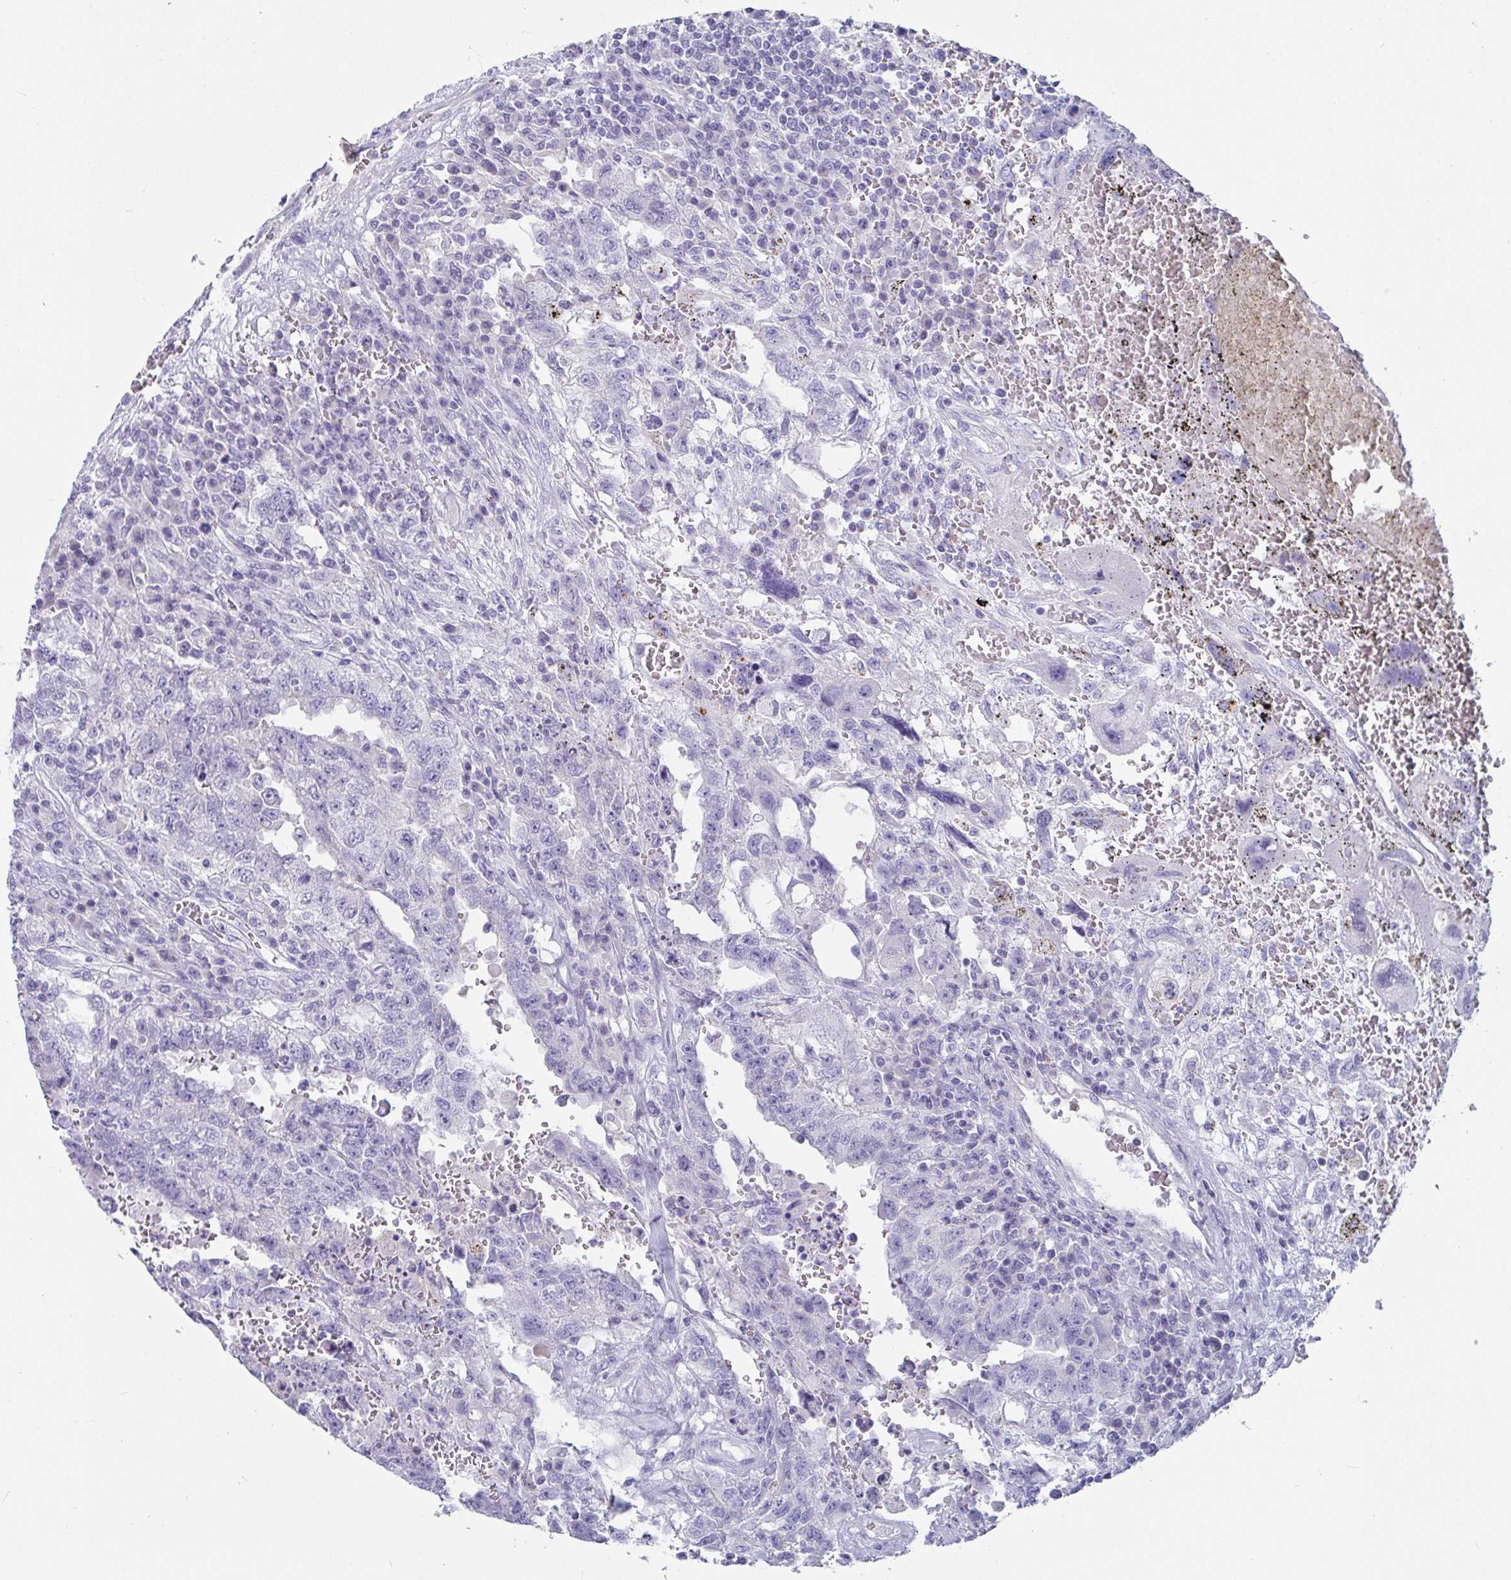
{"staining": {"intensity": "negative", "quantity": "none", "location": "none"}, "tissue": "testis cancer", "cell_type": "Tumor cells", "image_type": "cancer", "snomed": [{"axis": "morphology", "description": "Carcinoma, Embryonal, NOS"}, {"axis": "topography", "description": "Testis"}], "caption": "Testis cancer (embryonal carcinoma) was stained to show a protein in brown. There is no significant staining in tumor cells. (Stains: DAB (3,3'-diaminobenzidine) immunohistochemistry with hematoxylin counter stain, Microscopy: brightfield microscopy at high magnification).", "gene": "PLA2G1B", "patient": {"sex": "male", "age": 26}}